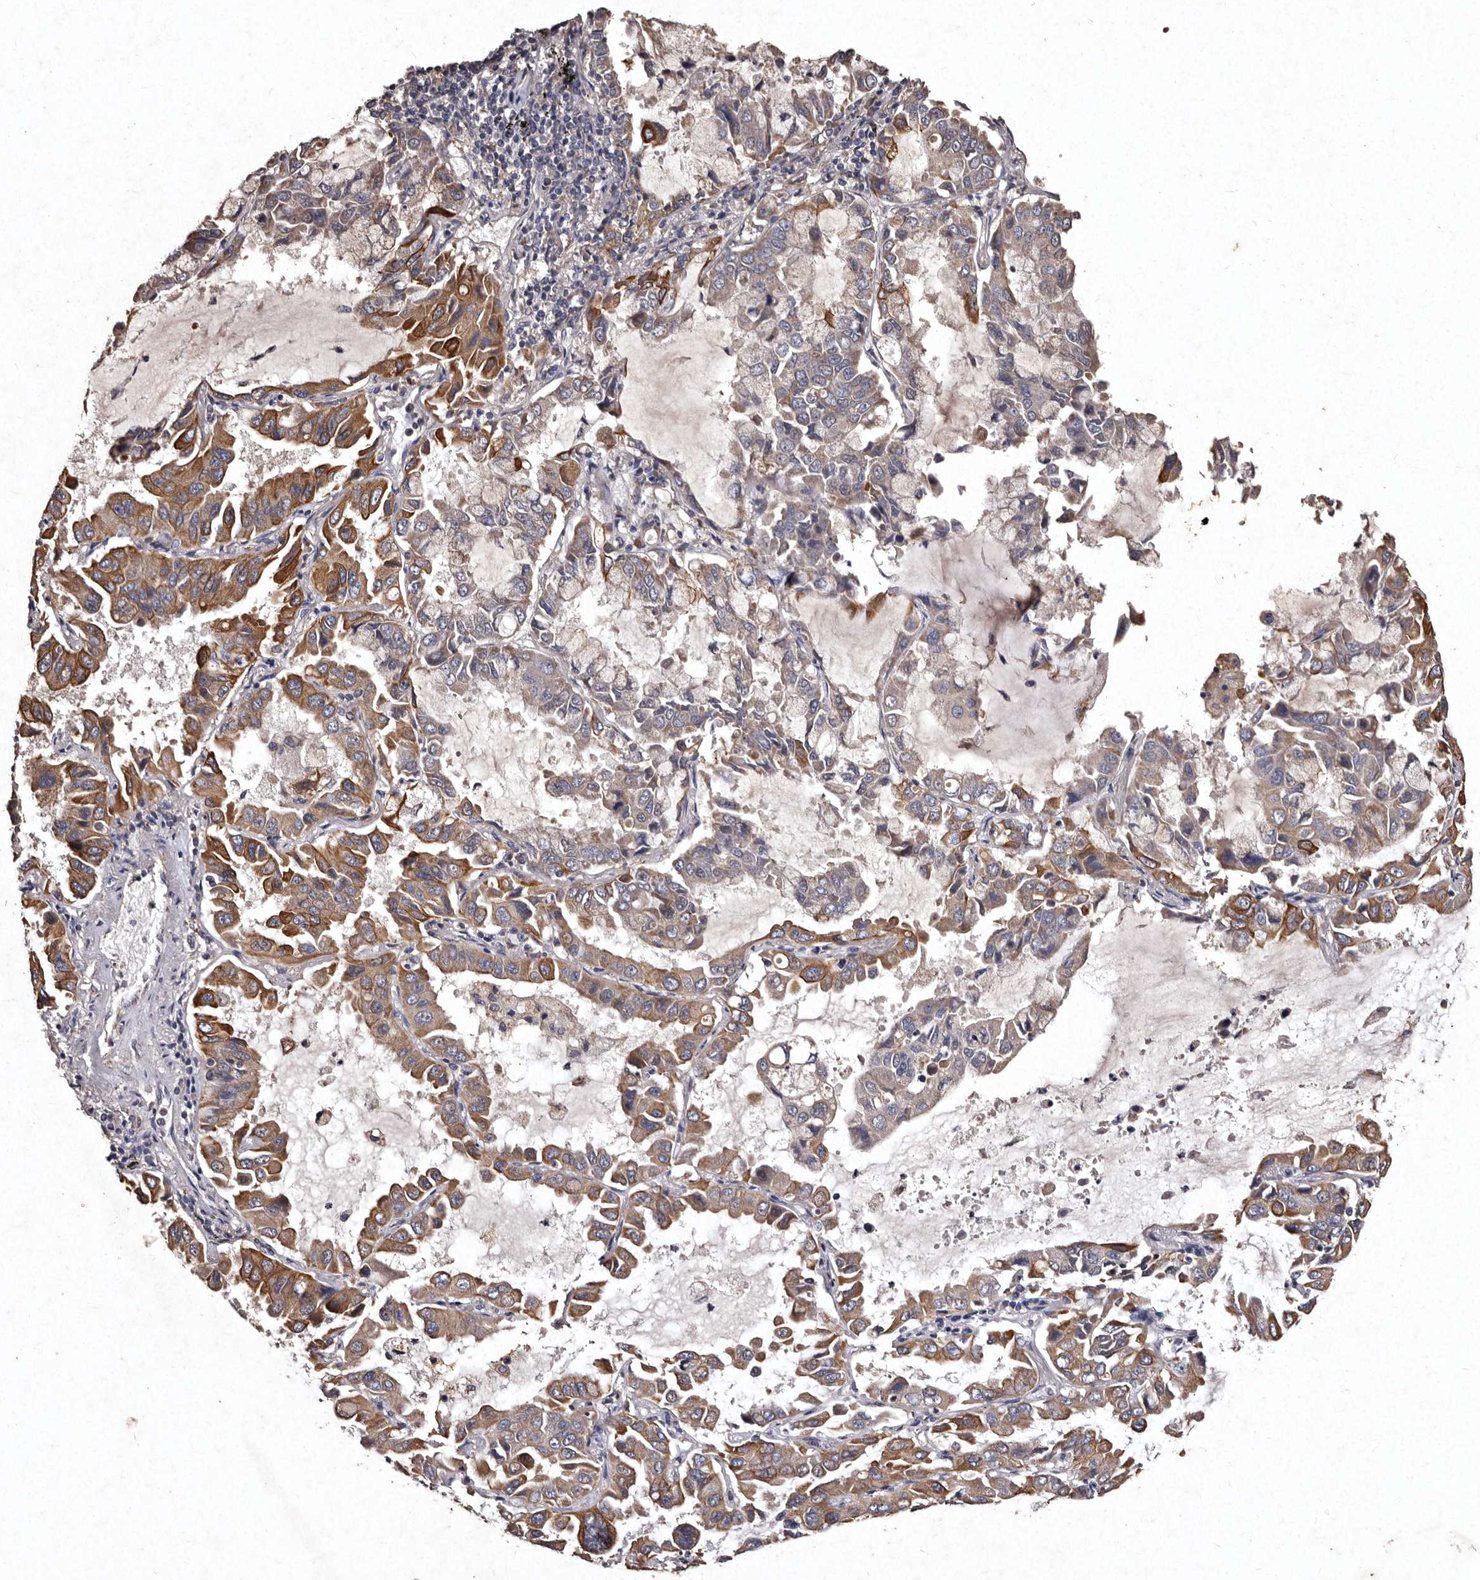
{"staining": {"intensity": "moderate", "quantity": "25%-75%", "location": "cytoplasmic/membranous"}, "tissue": "lung cancer", "cell_type": "Tumor cells", "image_type": "cancer", "snomed": [{"axis": "morphology", "description": "Adenocarcinoma, NOS"}, {"axis": "topography", "description": "Lung"}], "caption": "Lung cancer tissue shows moderate cytoplasmic/membranous positivity in approximately 25%-75% of tumor cells, visualized by immunohistochemistry.", "gene": "TFB1M", "patient": {"sex": "male", "age": 64}}